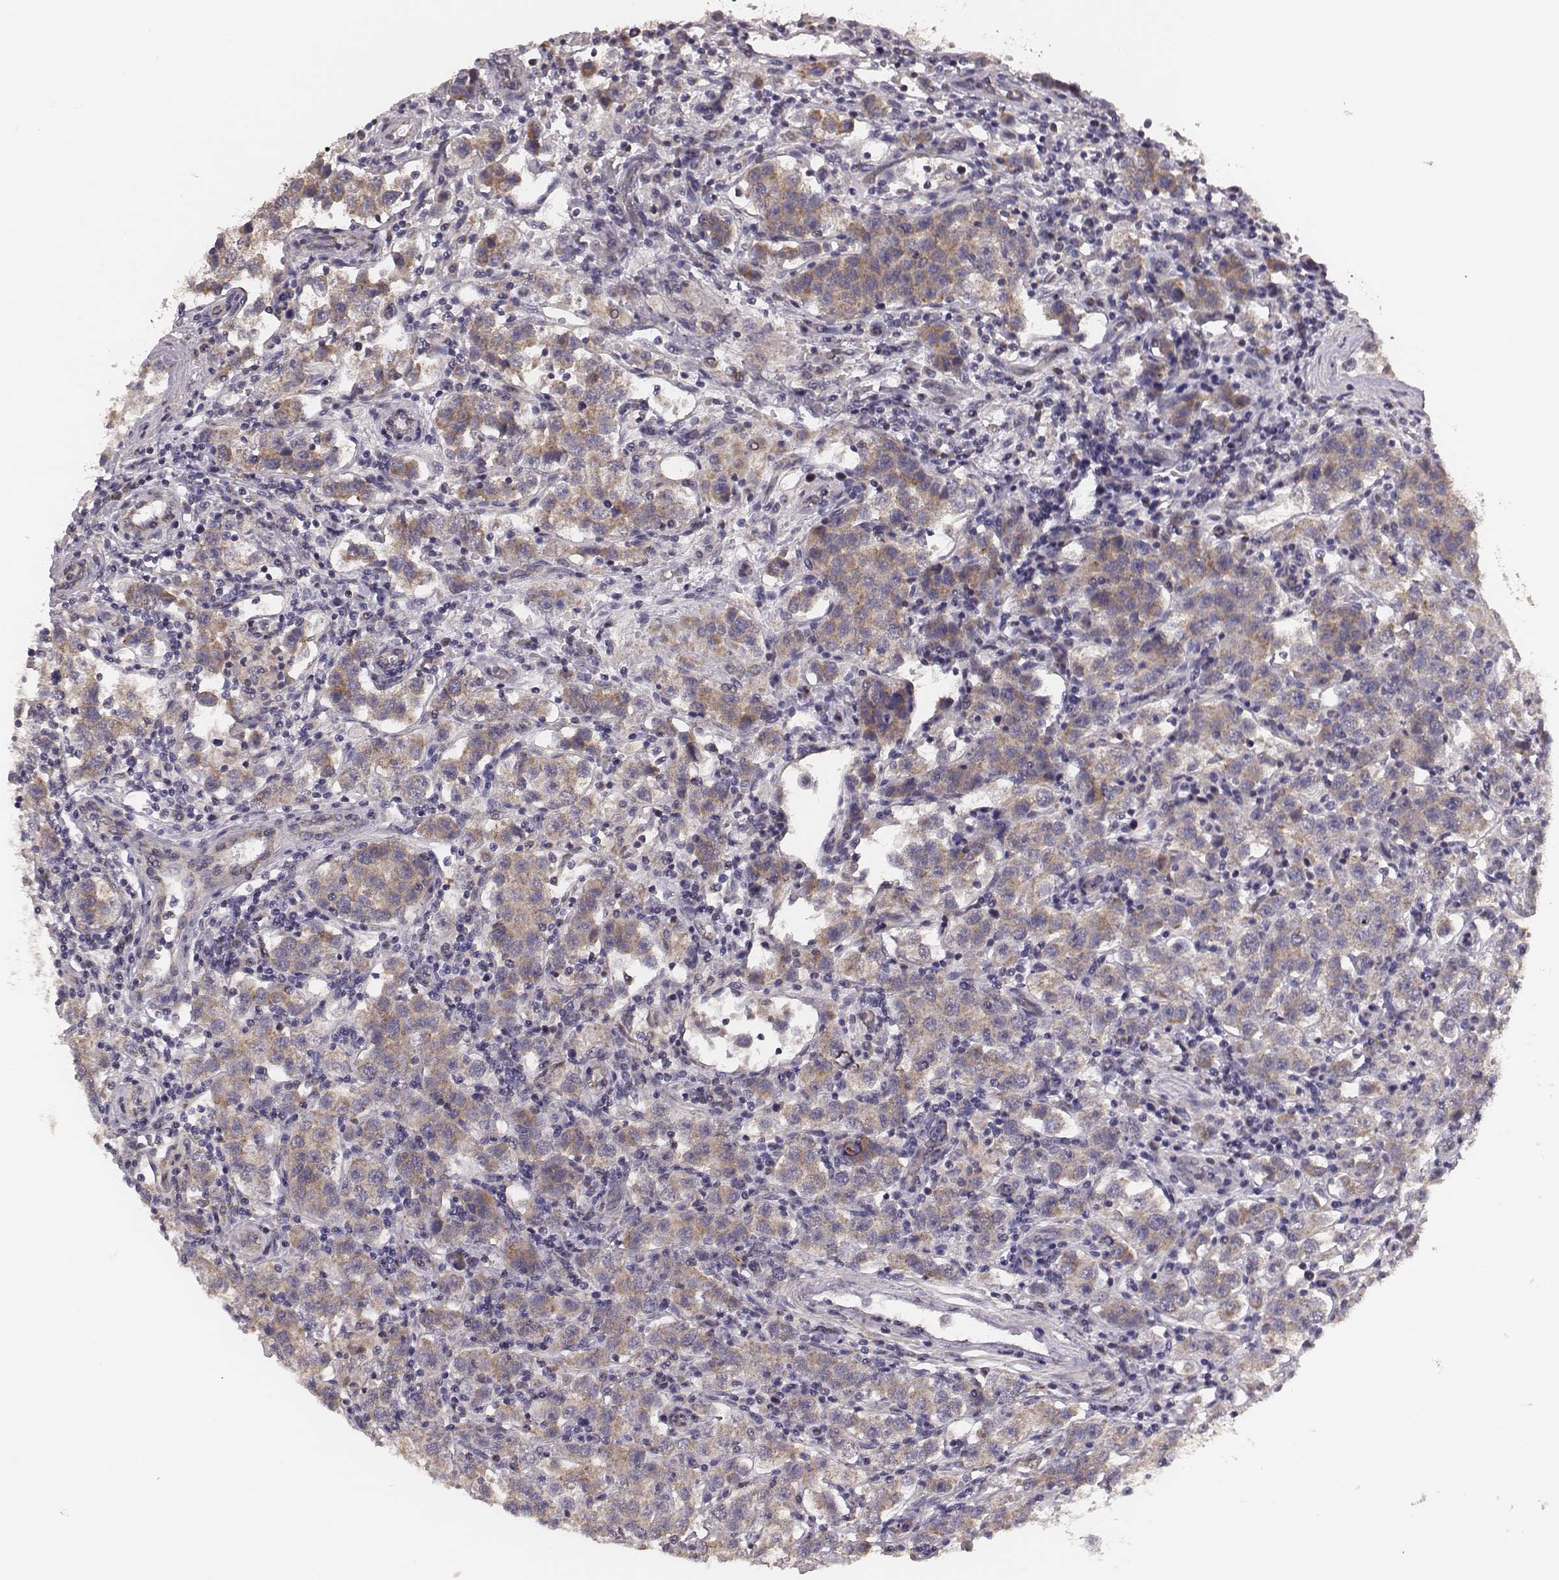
{"staining": {"intensity": "weak", "quantity": ">75%", "location": "cytoplasmic/membranous"}, "tissue": "testis cancer", "cell_type": "Tumor cells", "image_type": "cancer", "snomed": [{"axis": "morphology", "description": "Seminoma, NOS"}, {"axis": "topography", "description": "Testis"}], "caption": "Immunohistochemistry (DAB (3,3'-diaminobenzidine)) staining of testis seminoma displays weak cytoplasmic/membranous protein staining in approximately >75% of tumor cells.", "gene": "HAVCR1", "patient": {"sex": "male", "age": 37}}